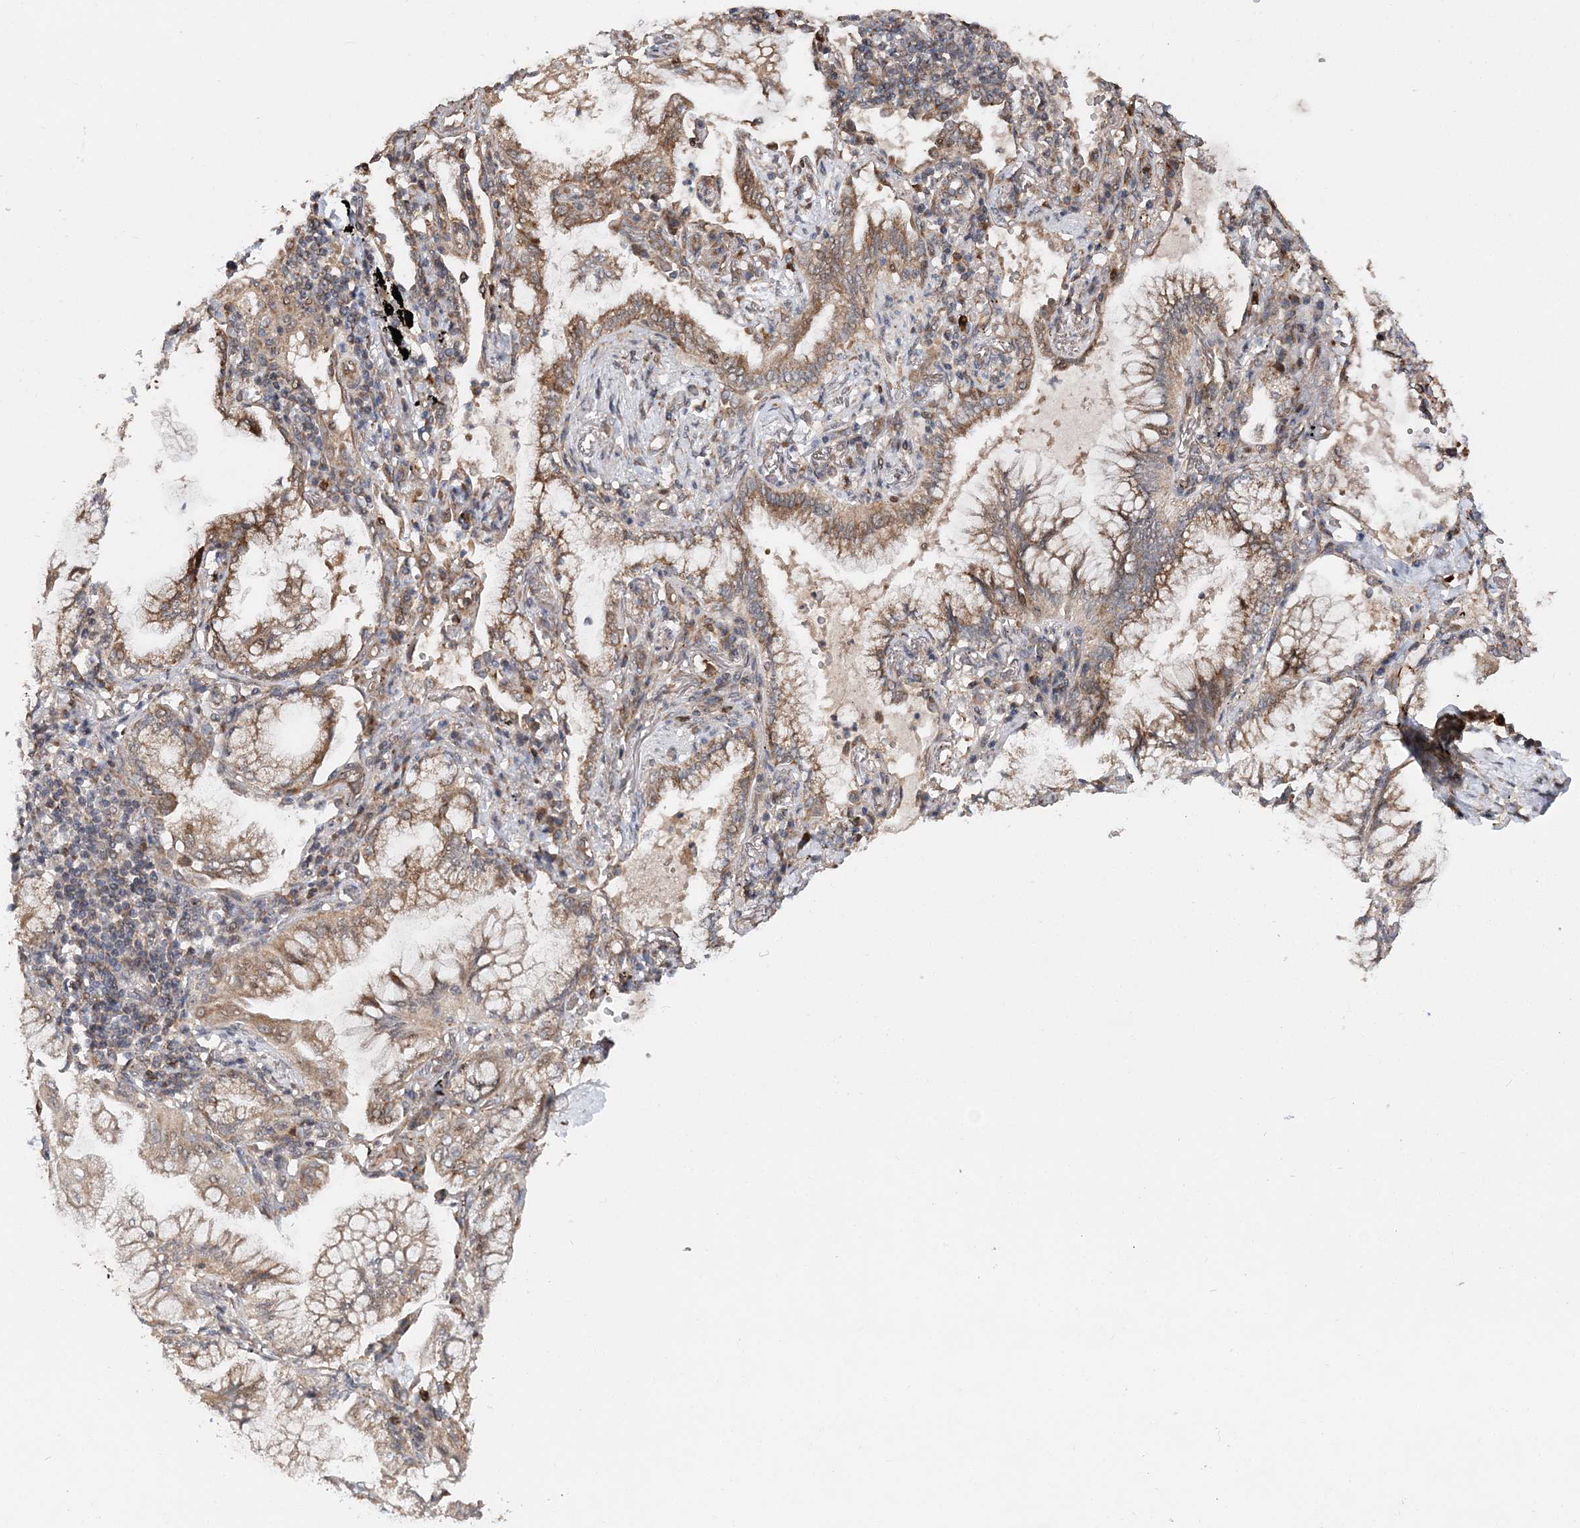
{"staining": {"intensity": "moderate", "quantity": ">75%", "location": "cytoplasmic/membranous"}, "tissue": "lung cancer", "cell_type": "Tumor cells", "image_type": "cancer", "snomed": [{"axis": "morphology", "description": "Adenocarcinoma, NOS"}, {"axis": "topography", "description": "Lung"}], "caption": "Protein staining demonstrates moderate cytoplasmic/membranous expression in approximately >75% of tumor cells in lung cancer.", "gene": "KIF4A", "patient": {"sex": "female", "age": 70}}